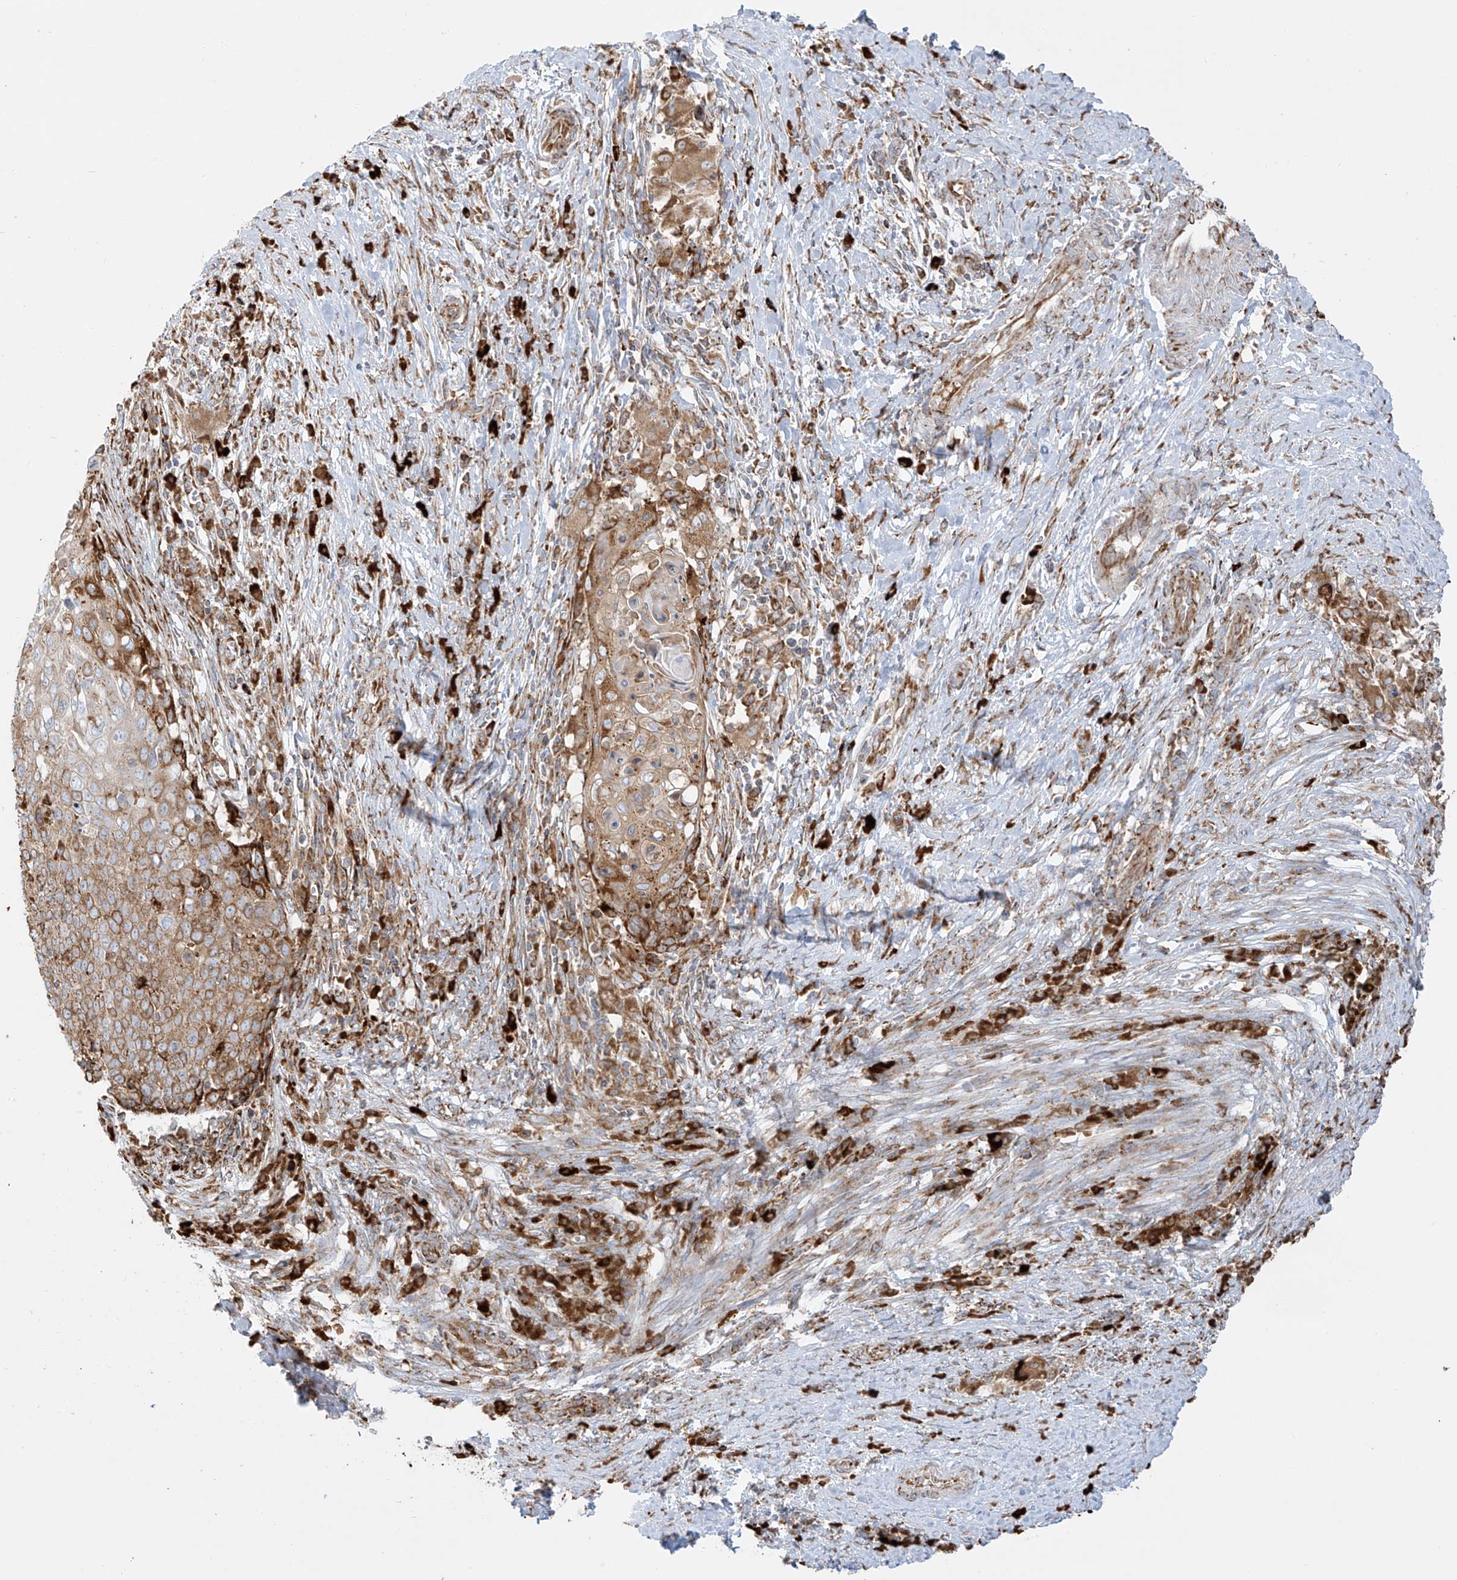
{"staining": {"intensity": "moderate", "quantity": ">75%", "location": "cytoplasmic/membranous"}, "tissue": "cervical cancer", "cell_type": "Tumor cells", "image_type": "cancer", "snomed": [{"axis": "morphology", "description": "Squamous cell carcinoma, NOS"}, {"axis": "topography", "description": "Cervix"}], "caption": "Cervical cancer stained with a protein marker shows moderate staining in tumor cells.", "gene": "MX1", "patient": {"sex": "female", "age": 39}}